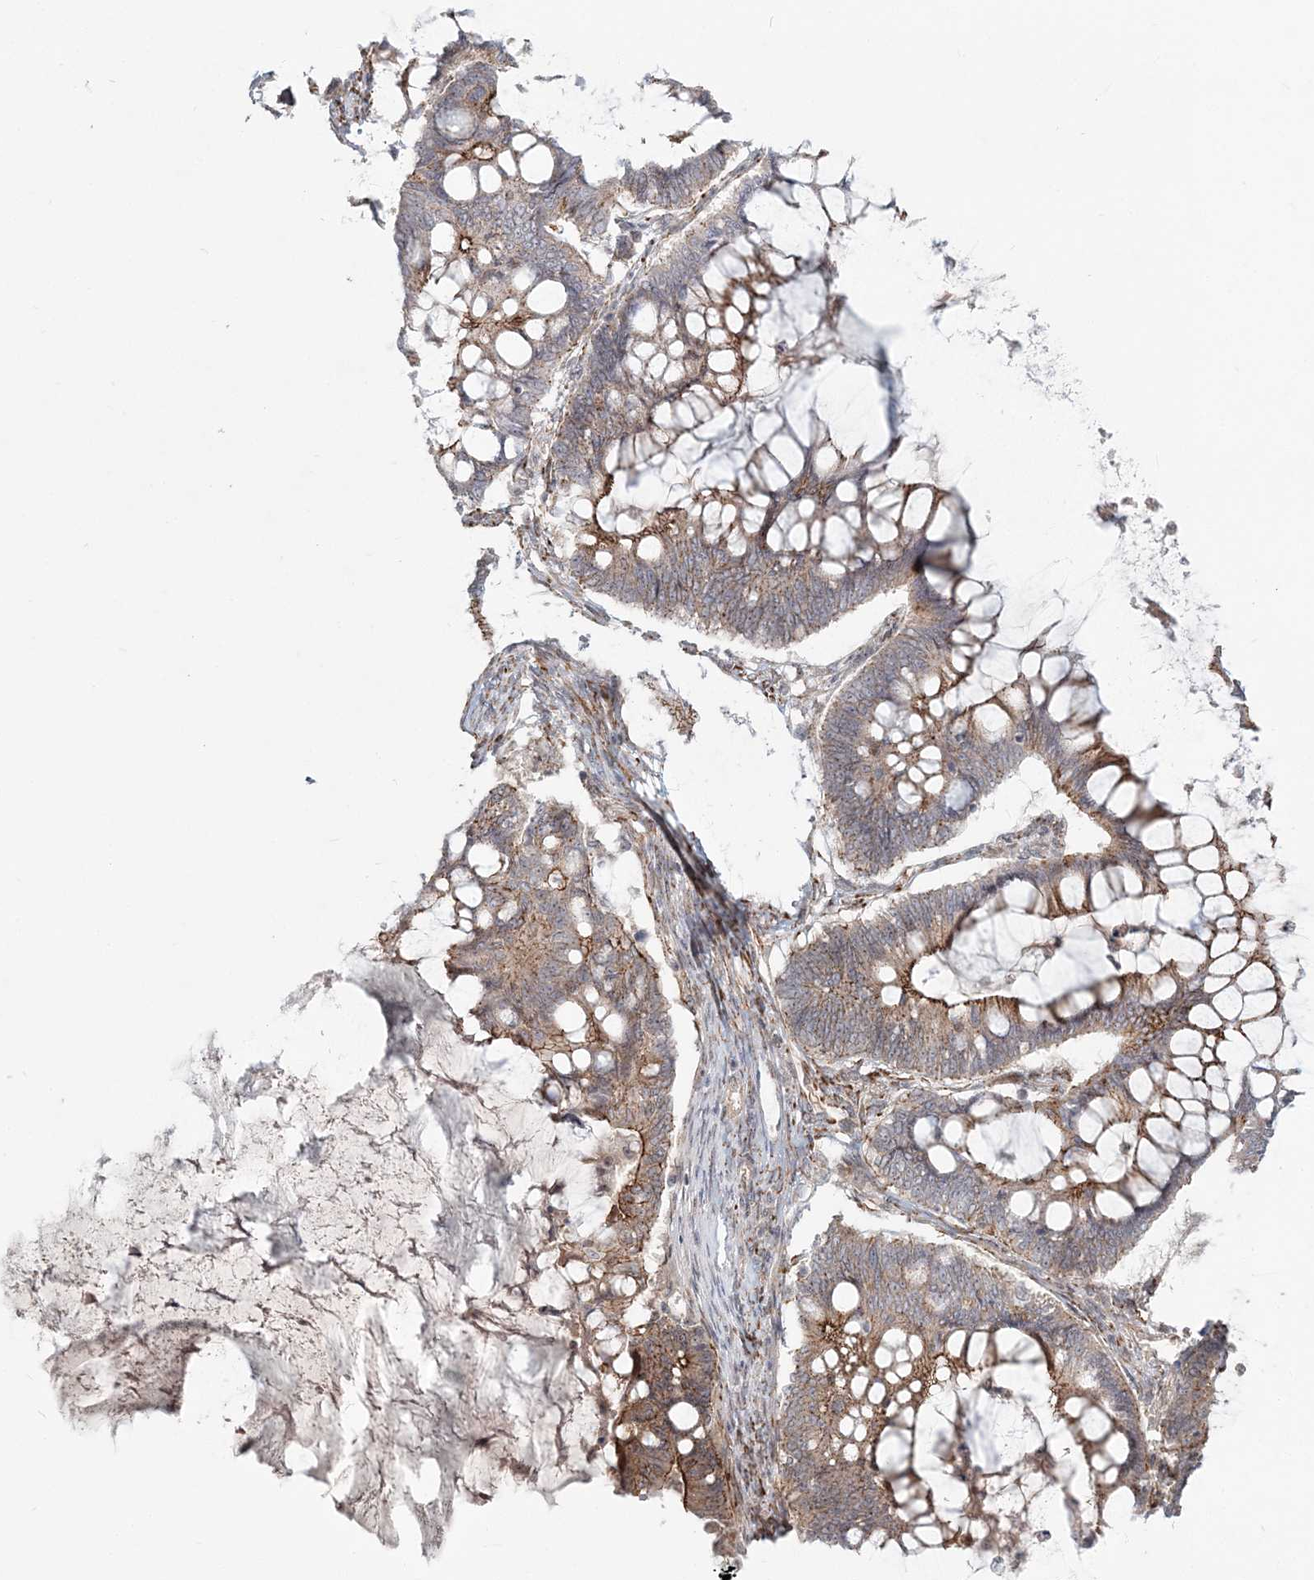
{"staining": {"intensity": "moderate", "quantity": ">75%", "location": "cytoplasmic/membranous"}, "tissue": "ovarian cancer", "cell_type": "Tumor cells", "image_type": "cancer", "snomed": [{"axis": "morphology", "description": "Cystadenocarcinoma, mucinous, NOS"}, {"axis": "topography", "description": "Ovary"}], "caption": "Immunohistochemical staining of human ovarian cancer (mucinous cystadenocarcinoma) exhibits moderate cytoplasmic/membranous protein staining in approximately >75% of tumor cells. The staining was performed using DAB (3,3'-diaminobenzidine) to visualize the protein expression in brown, while the nuclei were stained in blue with hematoxylin (Magnification: 20x).", "gene": "SH3PXD2A", "patient": {"sex": "female", "age": 61}}